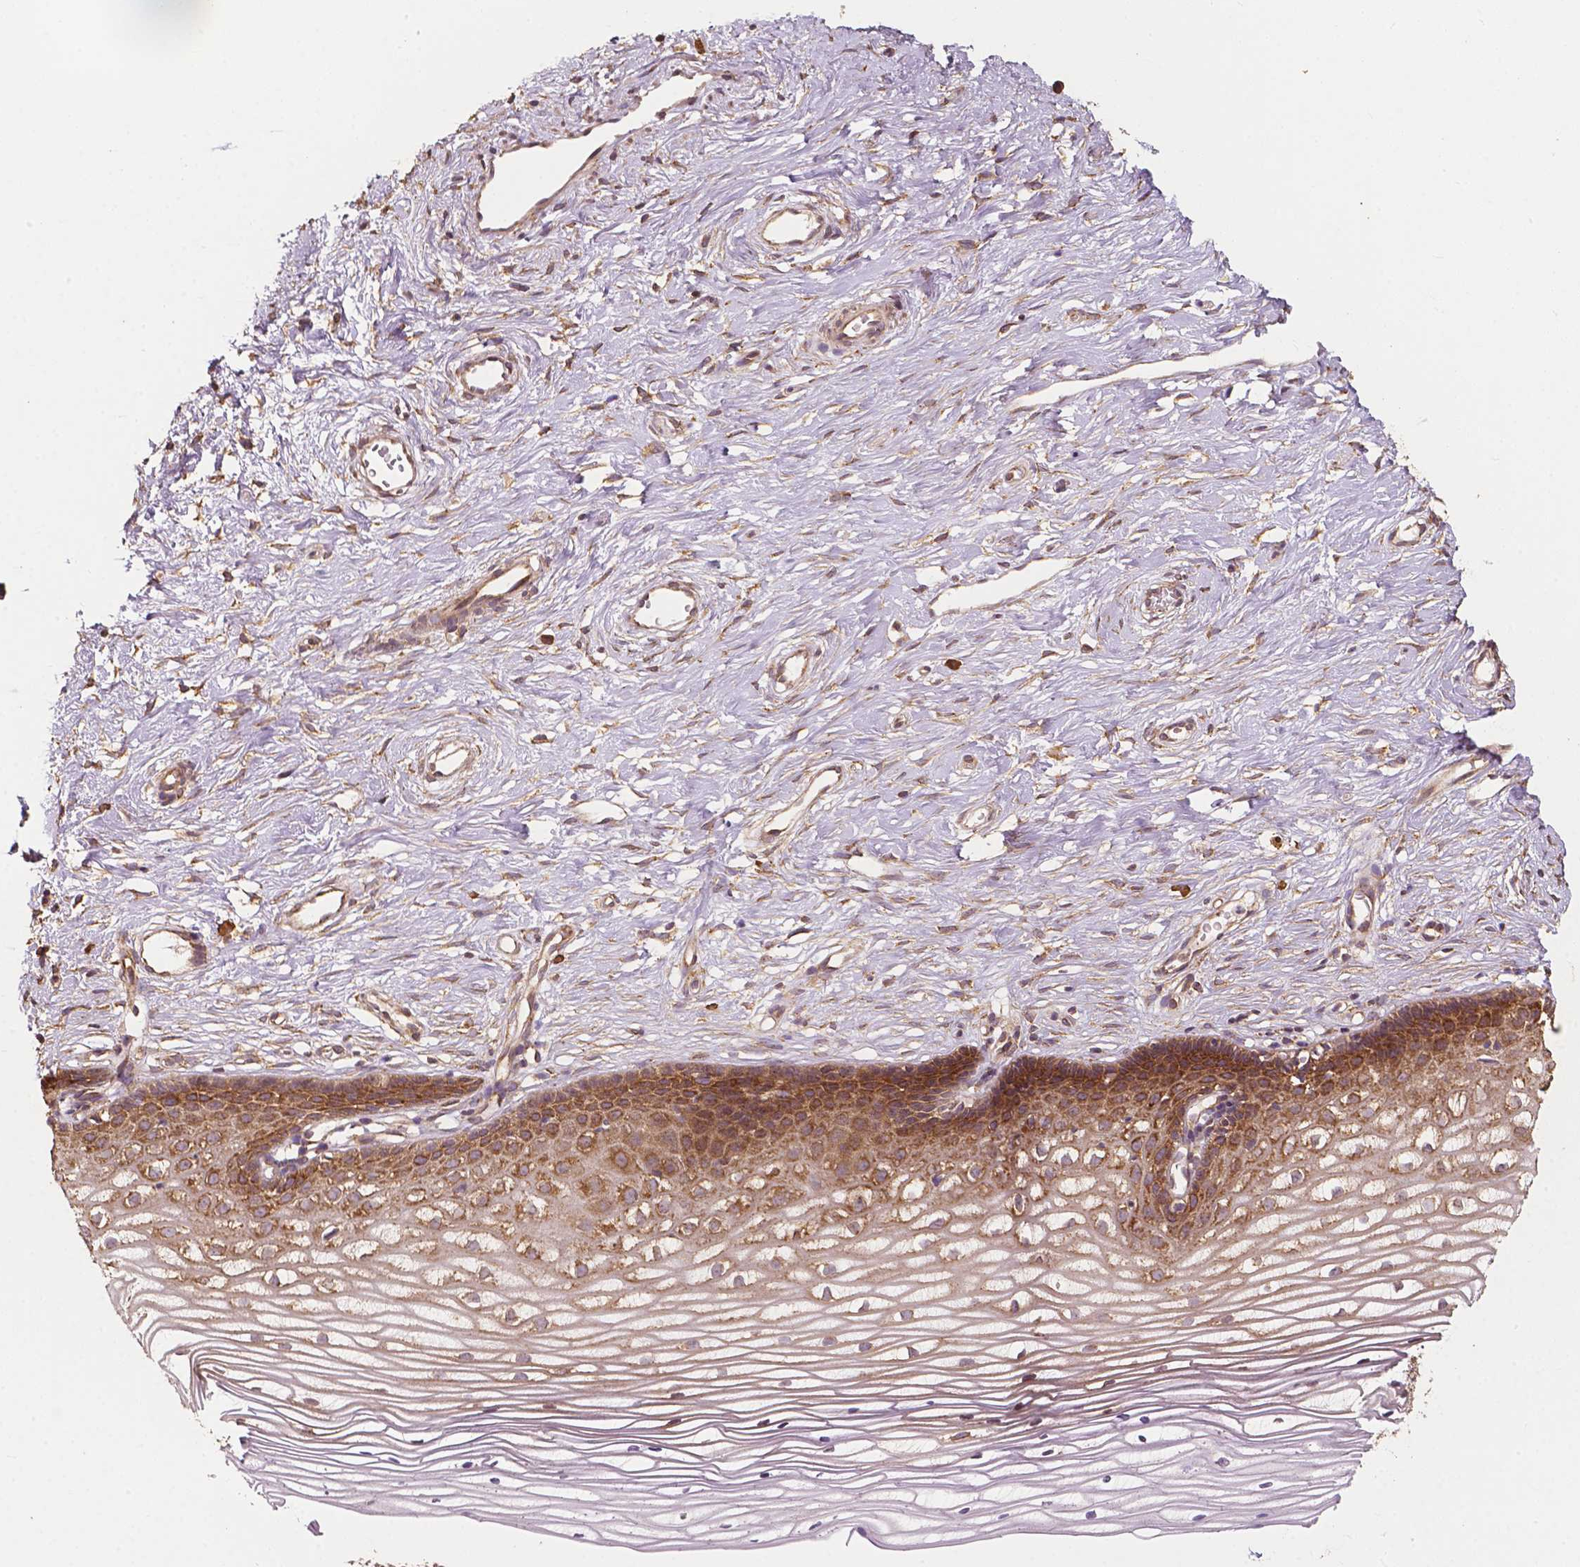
{"staining": {"intensity": "weak", "quantity": ">75%", "location": "cytoplasmic/membranous"}, "tissue": "cervix", "cell_type": "Glandular cells", "image_type": "normal", "snomed": [{"axis": "morphology", "description": "Normal tissue, NOS"}, {"axis": "topography", "description": "Cervix"}], "caption": "Cervix stained with DAB immunohistochemistry exhibits low levels of weak cytoplasmic/membranous positivity in approximately >75% of glandular cells. (DAB IHC, brown staining for protein, blue staining for nuclei).", "gene": "G3BP1", "patient": {"sex": "female", "age": 40}}